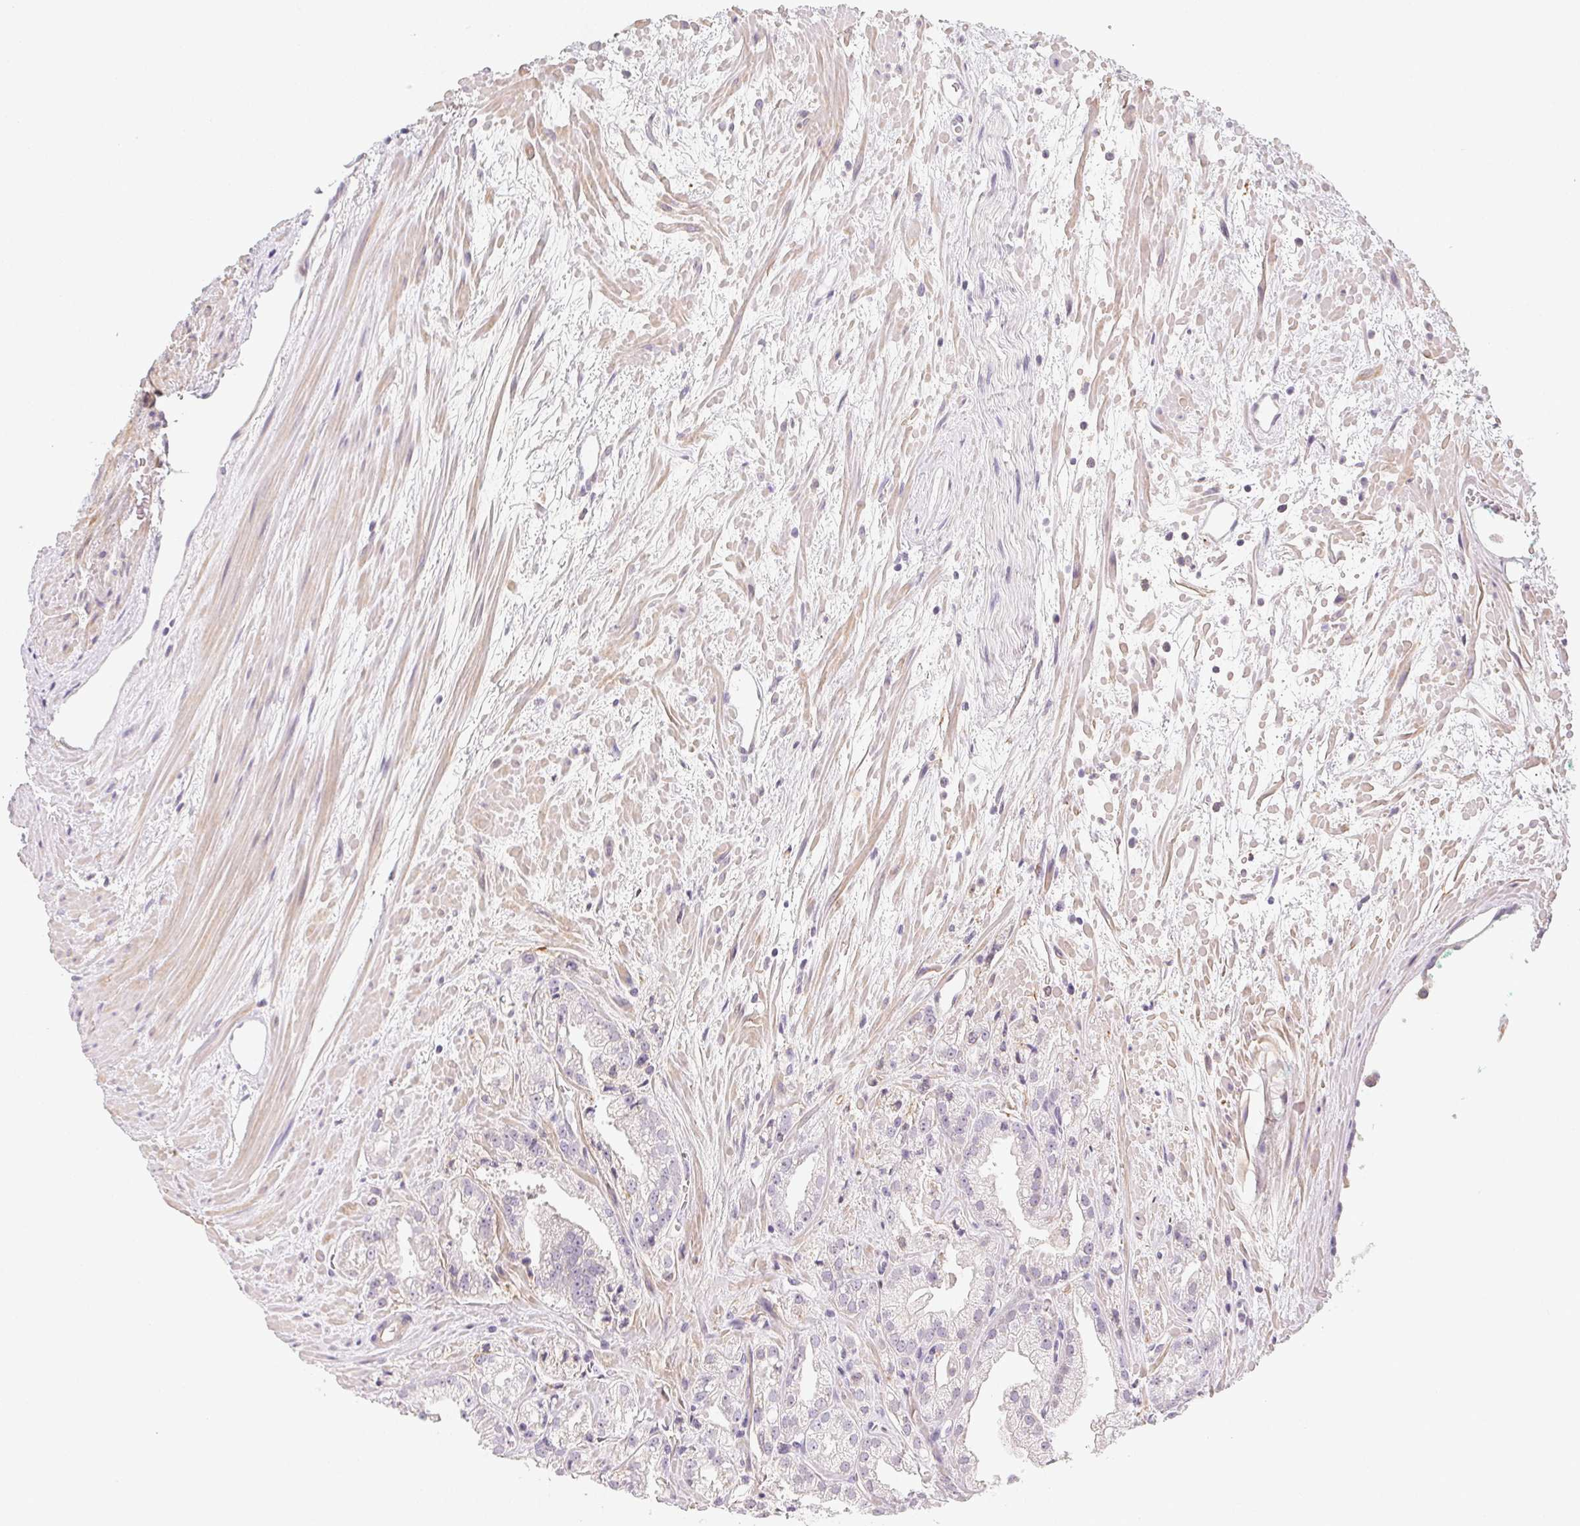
{"staining": {"intensity": "negative", "quantity": "none", "location": "none"}, "tissue": "prostate cancer", "cell_type": "Tumor cells", "image_type": "cancer", "snomed": [{"axis": "morphology", "description": "Adenocarcinoma, High grade"}, {"axis": "topography", "description": "Prostate"}], "caption": "High power microscopy micrograph of an immunohistochemistry image of high-grade adenocarcinoma (prostate), revealing no significant staining in tumor cells.", "gene": "LRRC23", "patient": {"sex": "male", "age": 68}}